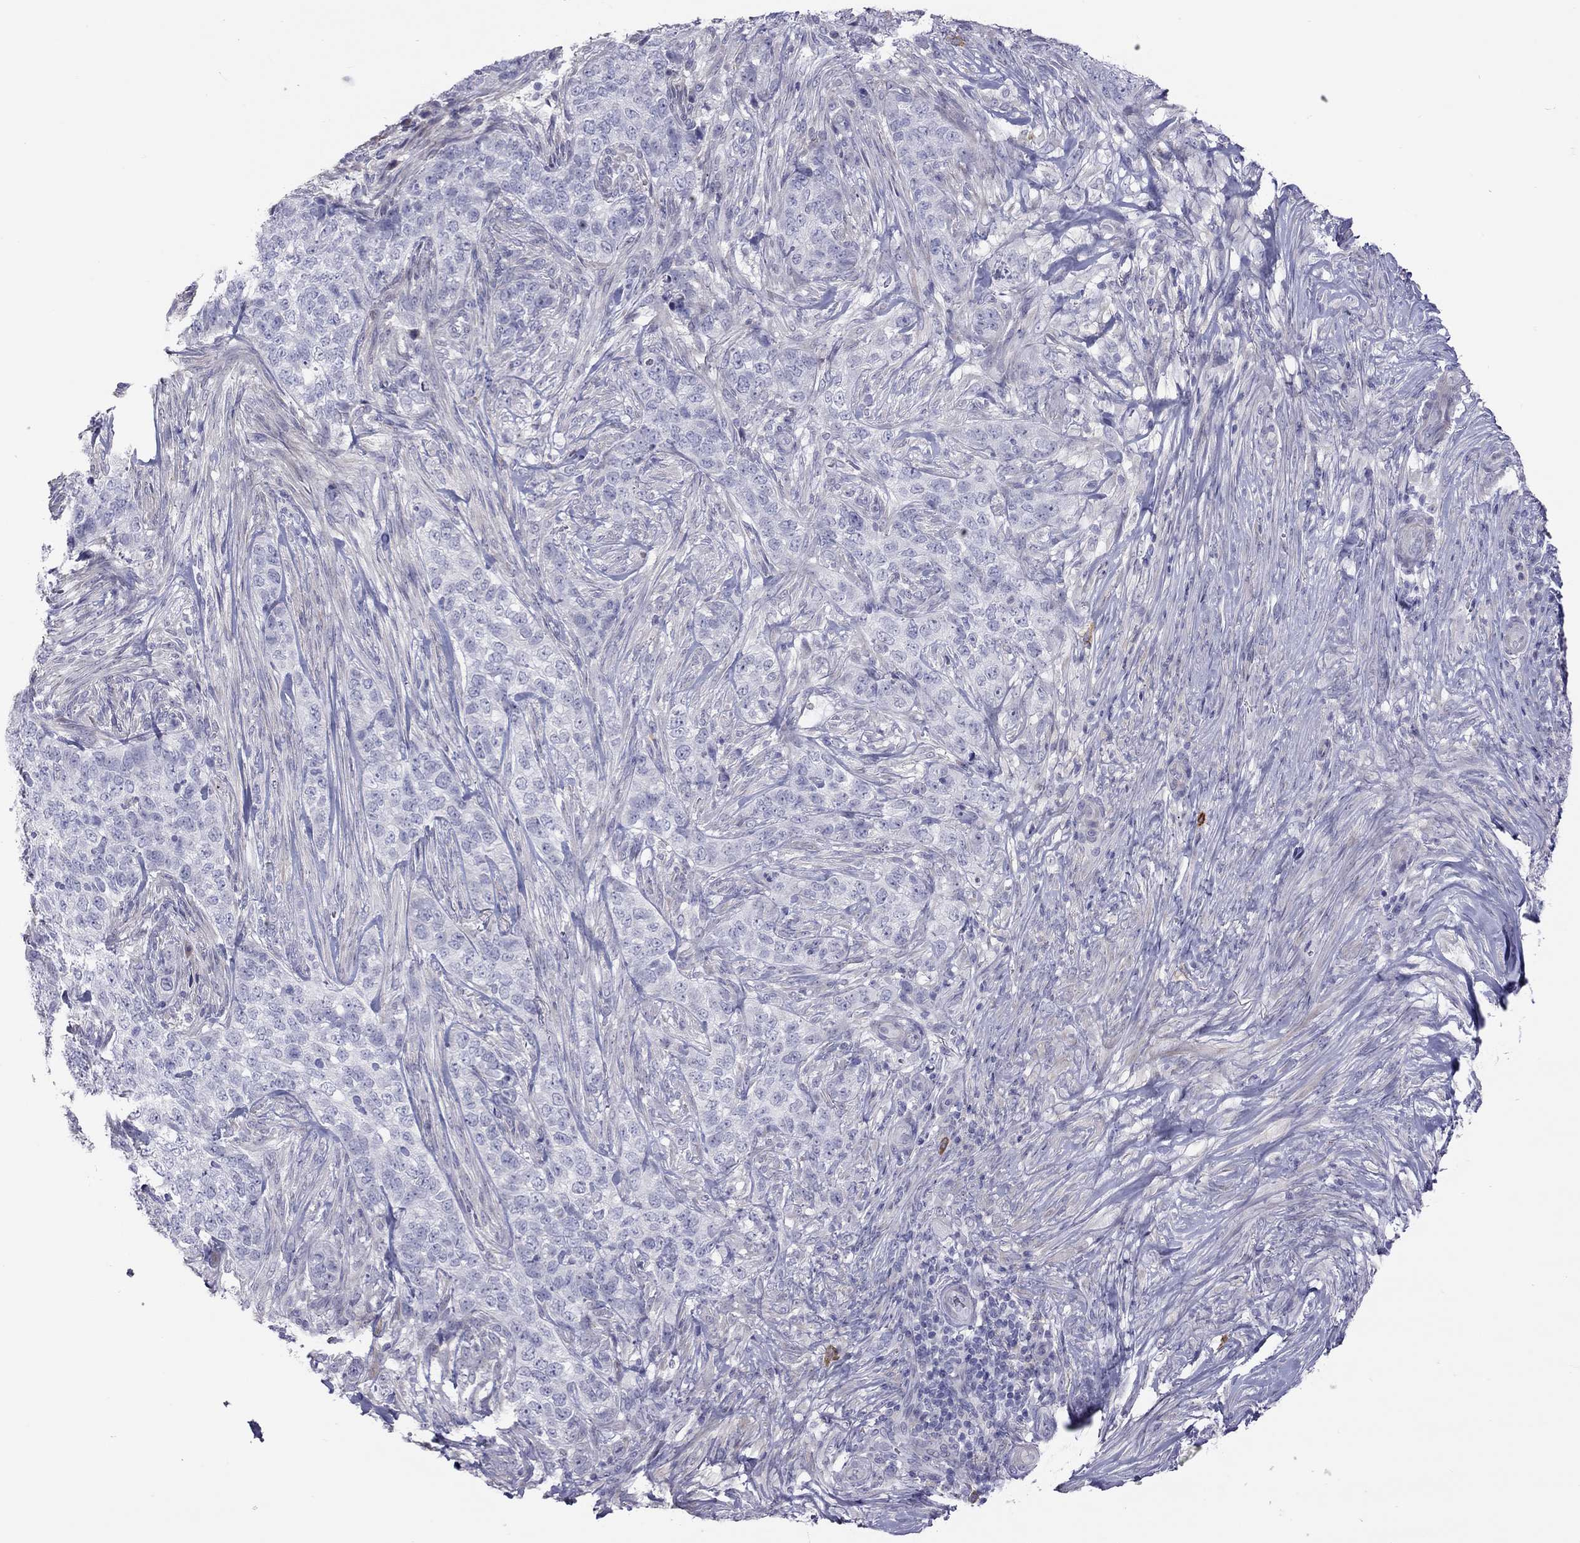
{"staining": {"intensity": "negative", "quantity": "none", "location": "none"}, "tissue": "skin cancer", "cell_type": "Tumor cells", "image_type": "cancer", "snomed": [{"axis": "morphology", "description": "Basal cell carcinoma"}, {"axis": "topography", "description": "Skin"}], "caption": "A high-resolution image shows immunohistochemistry (IHC) staining of skin basal cell carcinoma, which displays no significant expression in tumor cells.", "gene": "STAR", "patient": {"sex": "female", "age": 69}}